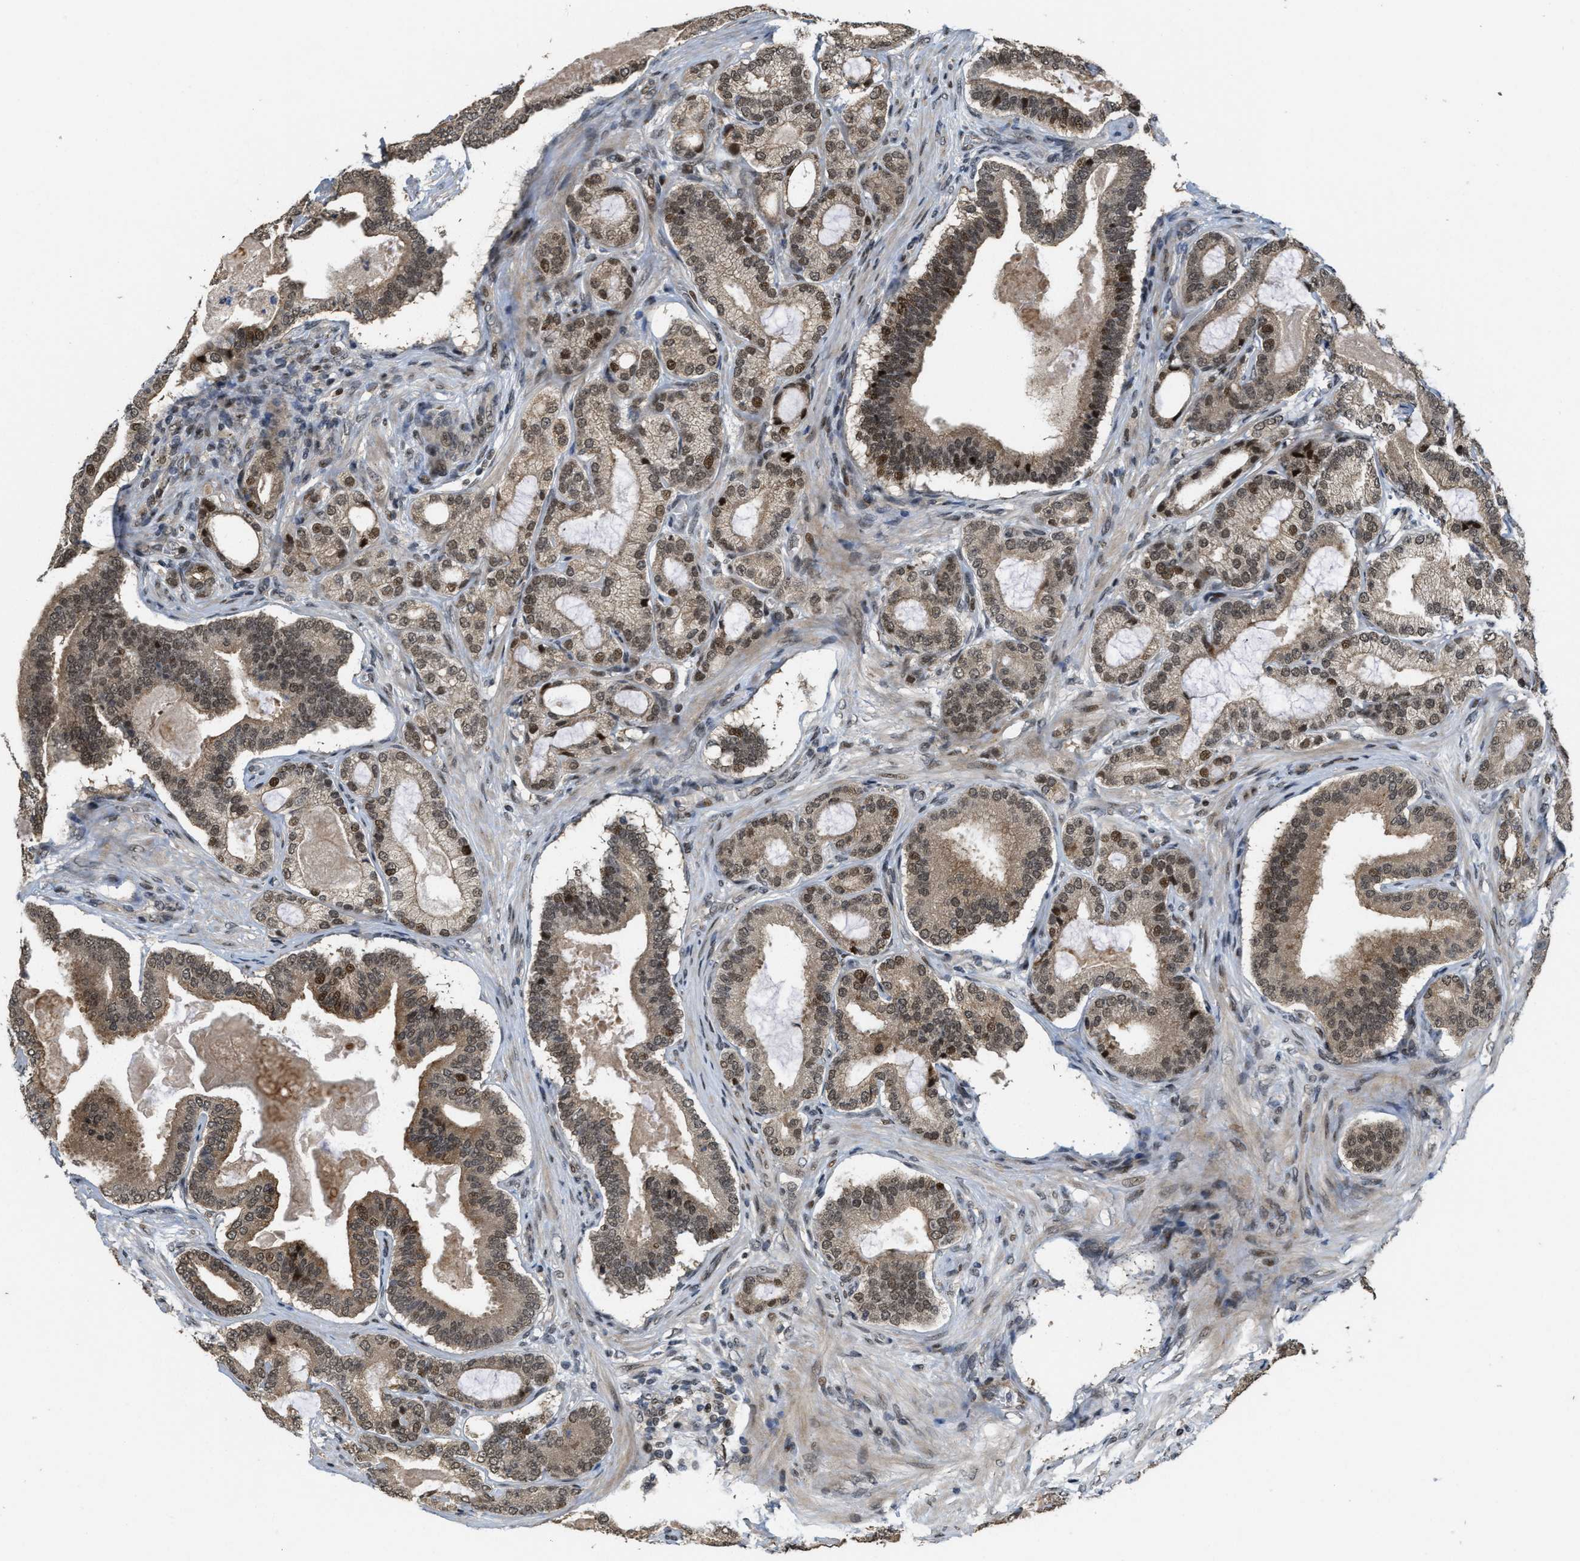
{"staining": {"intensity": "moderate", "quantity": ">75%", "location": "cytoplasmic/membranous,nuclear"}, "tissue": "prostate cancer", "cell_type": "Tumor cells", "image_type": "cancer", "snomed": [{"axis": "morphology", "description": "Adenocarcinoma, High grade"}, {"axis": "topography", "description": "Prostate"}], "caption": "High-magnification brightfield microscopy of prostate cancer stained with DAB (3,3'-diaminobenzidine) (brown) and counterstained with hematoxylin (blue). tumor cells exhibit moderate cytoplasmic/membranous and nuclear expression is appreciated in about>75% of cells. Nuclei are stained in blue.", "gene": "SERTAD2", "patient": {"sex": "male", "age": 60}}